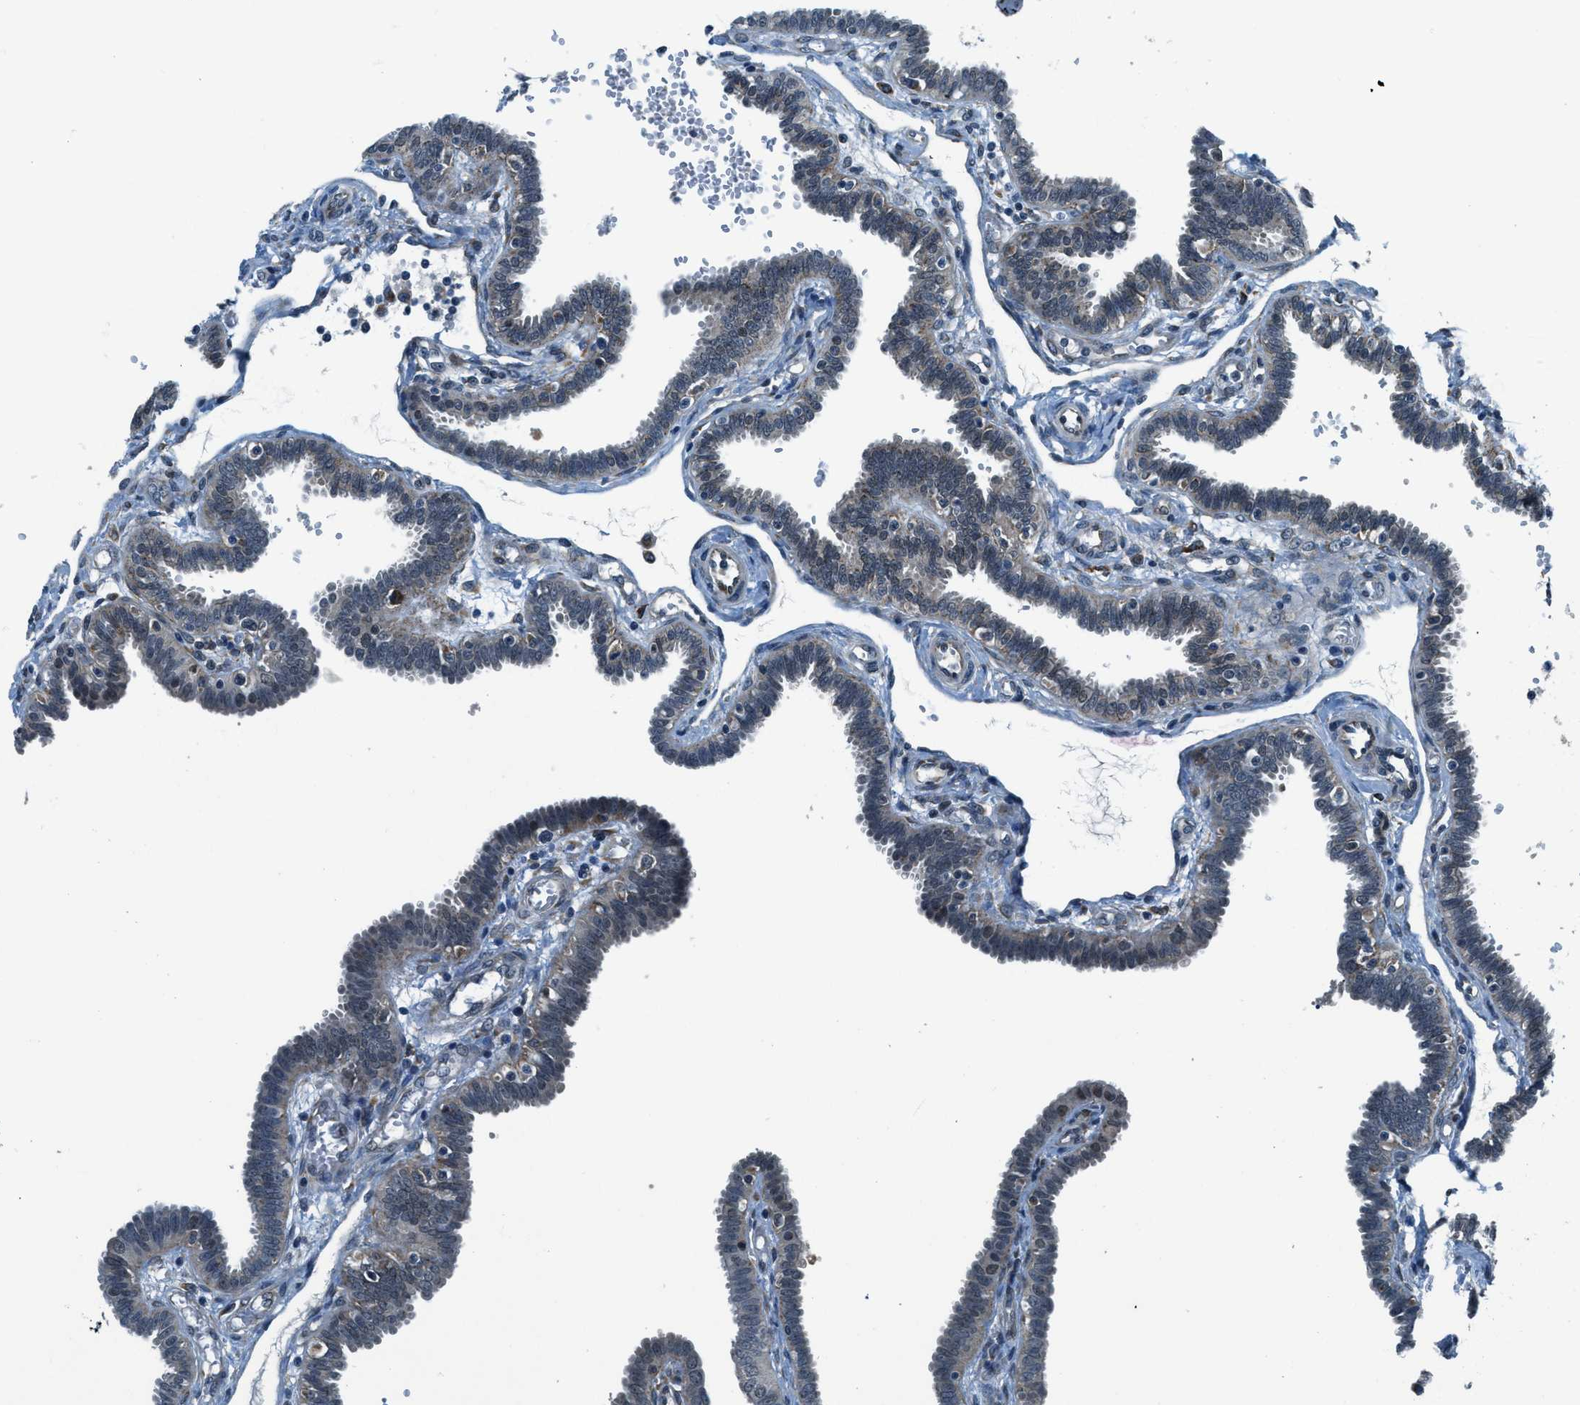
{"staining": {"intensity": "weak", "quantity": "25%-75%", "location": "cytoplasmic/membranous"}, "tissue": "fallopian tube", "cell_type": "Glandular cells", "image_type": "normal", "snomed": [{"axis": "morphology", "description": "Normal tissue, NOS"}, {"axis": "topography", "description": "Fallopian tube"}], "caption": "A high-resolution image shows IHC staining of normal fallopian tube, which exhibits weak cytoplasmic/membranous expression in approximately 25%-75% of glandular cells. (DAB (3,3'-diaminobenzidine) IHC with brightfield microscopy, high magnification).", "gene": "GINM1", "patient": {"sex": "female", "age": 32}}